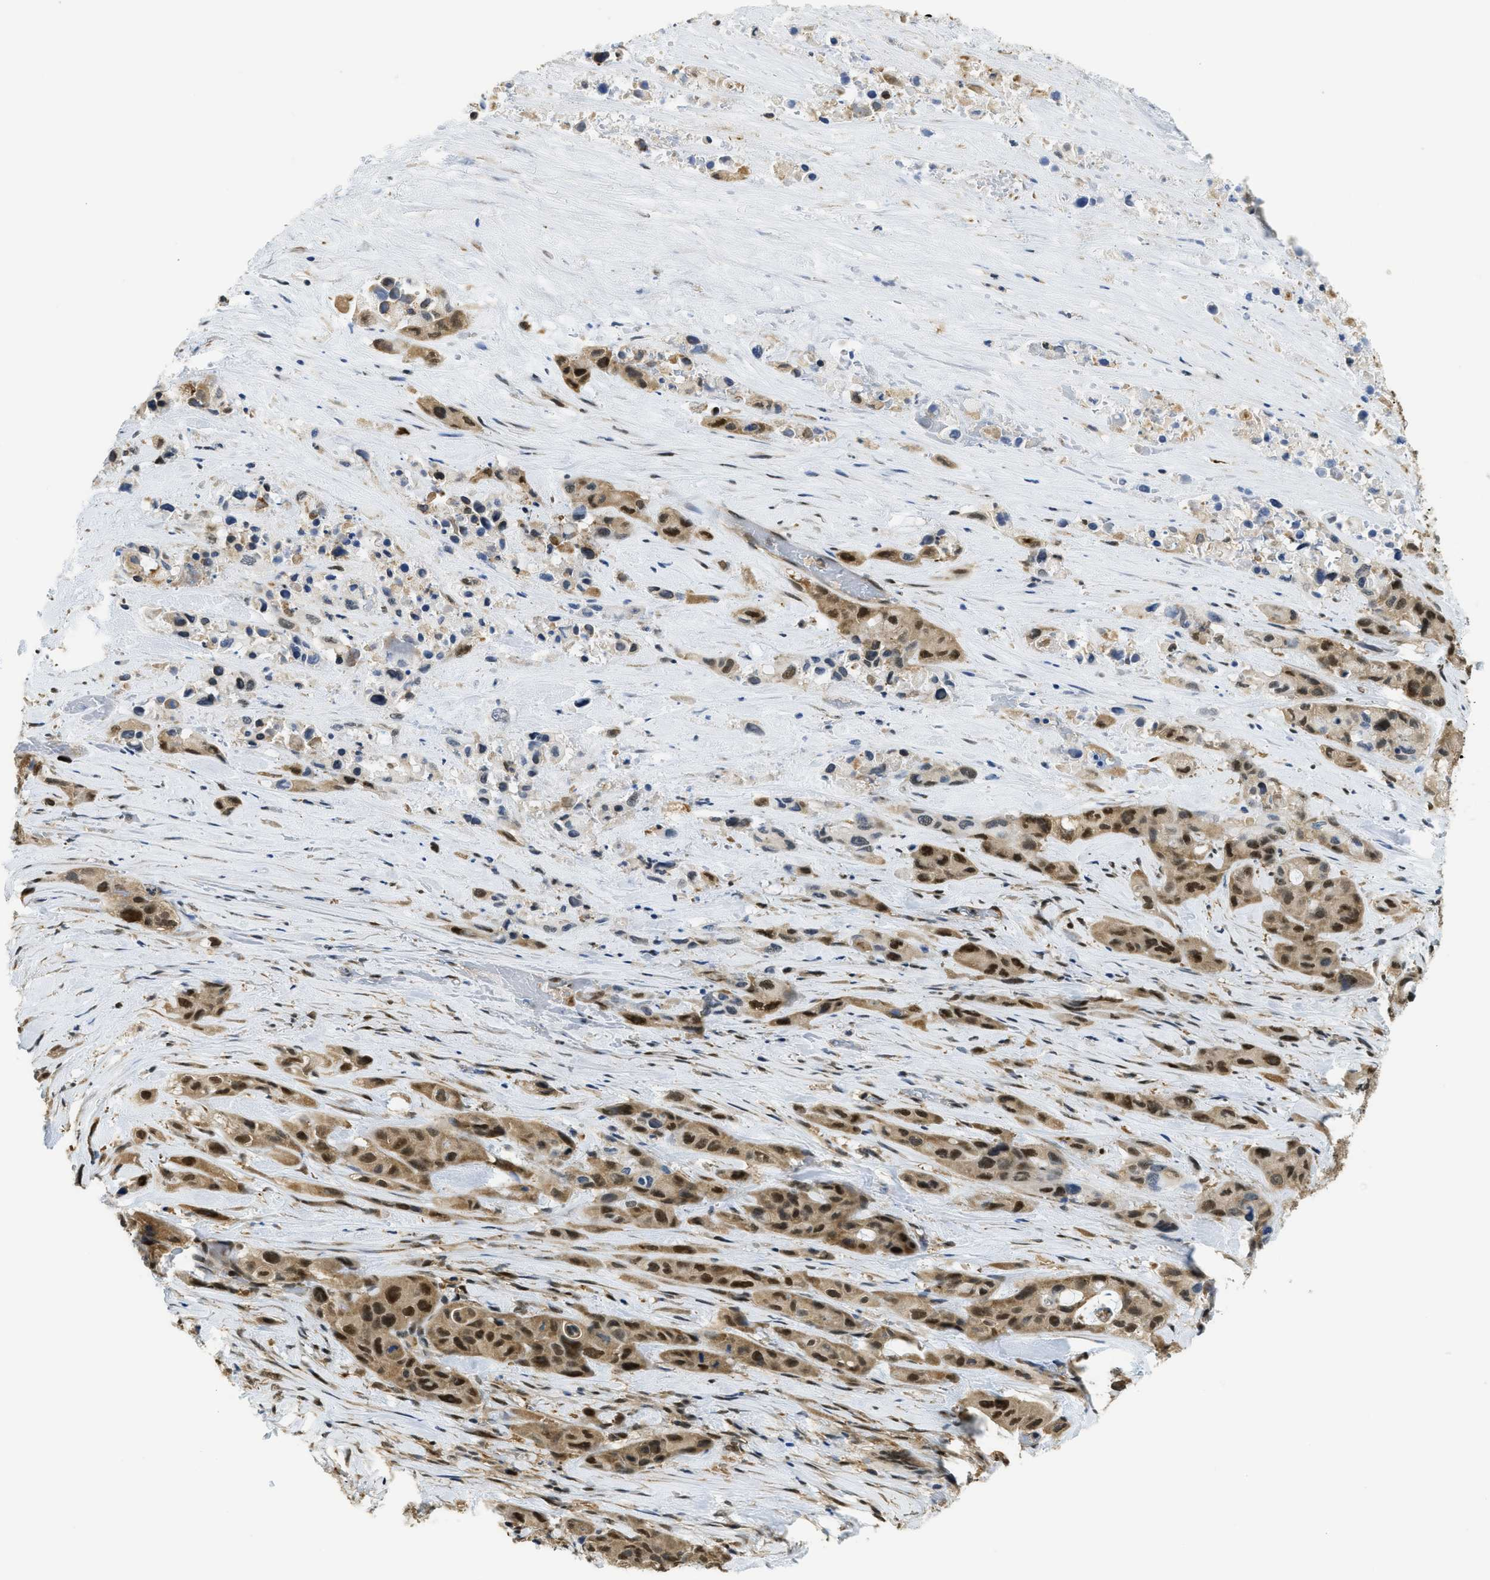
{"staining": {"intensity": "strong", "quantity": ">75%", "location": "cytoplasmic/membranous,nuclear"}, "tissue": "pancreatic cancer", "cell_type": "Tumor cells", "image_type": "cancer", "snomed": [{"axis": "morphology", "description": "Adenocarcinoma, NOS"}, {"axis": "topography", "description": "Pancreas"}], "caption": "This image exhibits adenocarcinoma (pancreatic) stained with immunohistochemistry to label a protein in brown. The cytoplasmic/membranous and nuclear of tumor cells show strong positivity for the protein. Nuclei are counter-stained blue.", "gene": "PSMC5", "patient": {"sex": "male", "age": 53}}